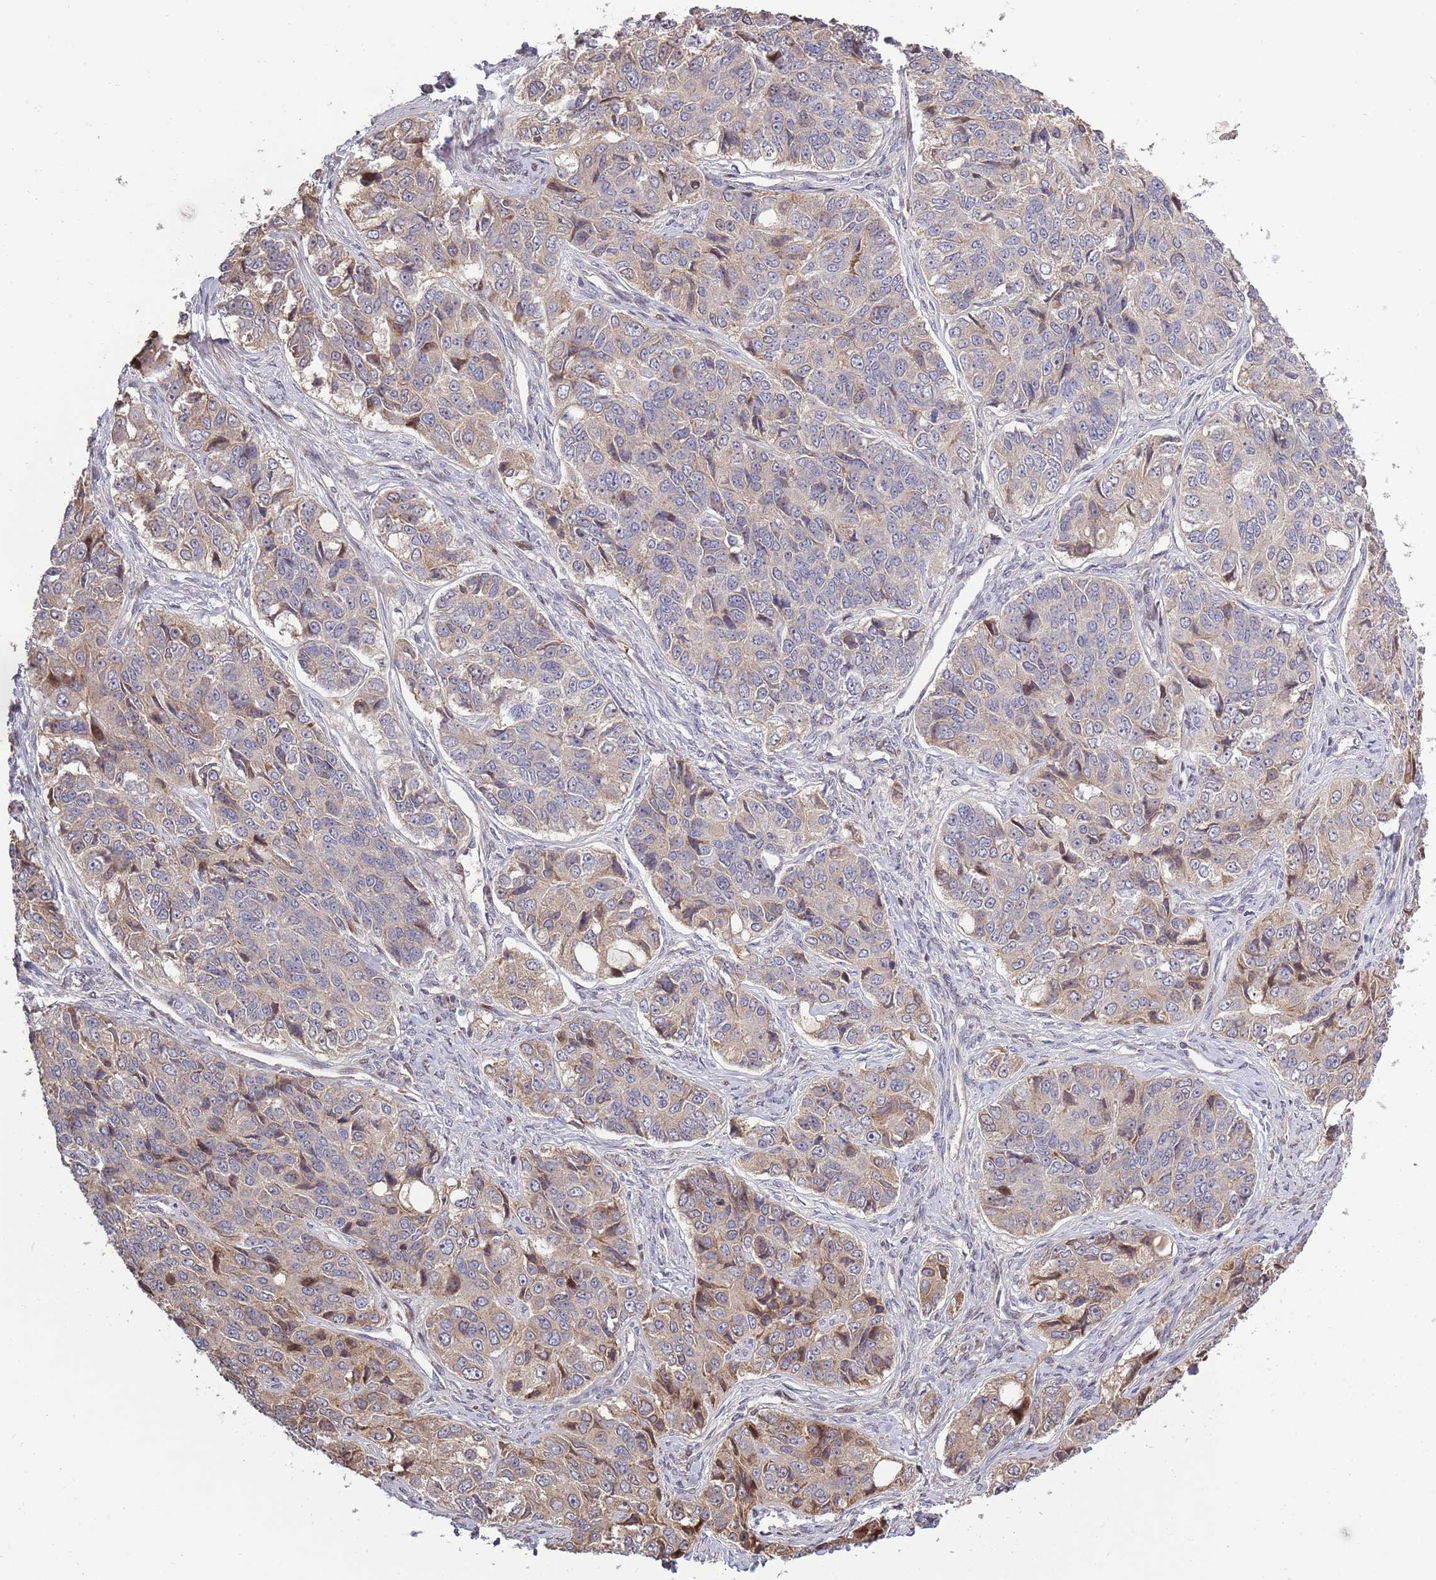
{"staining": {"intensity": "weak", "quantity": "<25%", "location": "cytoplasmic/membranous"}, "tissue": "ovarian cancer", "cell_type": "Tumor cells", "image_type": "cancer", "snomed": [{"axis": "morphology", "description": "Carcinoma, endometroid"}, {"axis": "topography", "description": "Ovary"}], "caption": "An immunohistochemistry histopathology image of endometroid carcinoma (ovarian) is shown. There is no staining in tumor cells of endometroid carcinoma (ovarian). (Immunohistochemistry (ihc), brightfield microscopy, high magnification).", "gene": "SYNDIG1L", "patient": {"sex": "female", "age": 51}}